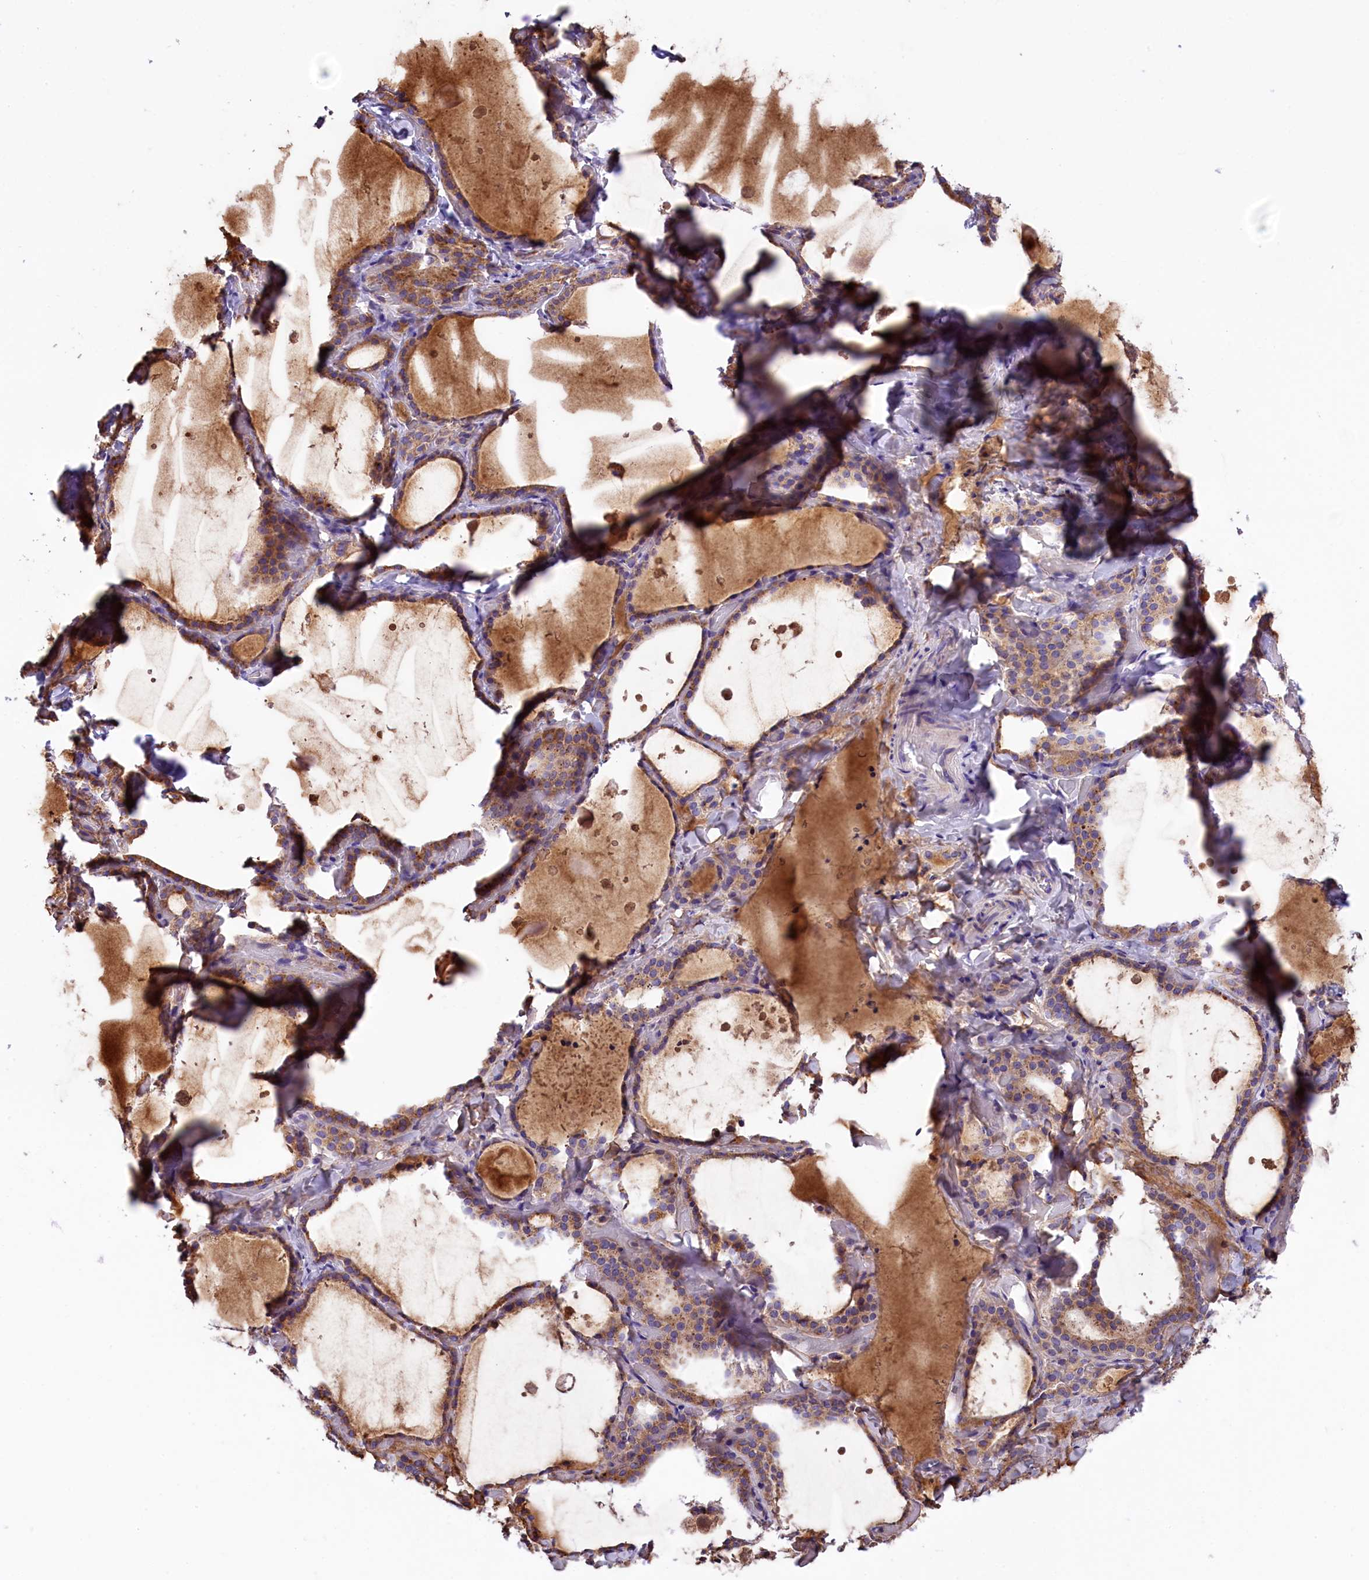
{"staining": {"intensity": "moderate", "quantity": "25%-75%", "location": "cytoplasmic/membranous"}, "tissue": "thyroid gland", "cell_type": "Glandular cells", "image_type": "normal", "snomed": [{"axis": "morphology", "description": "Normal tissue, NOS"}, {"axis": "topography", "description": "Thyroid gland"}], "caption": "Thyroid gland stained for a protein displays moderate cytoplasmic/membranous positivity in glandular cells.", "gene": "DNAJB9", "patient": {"sex": "female", "age": 44}}